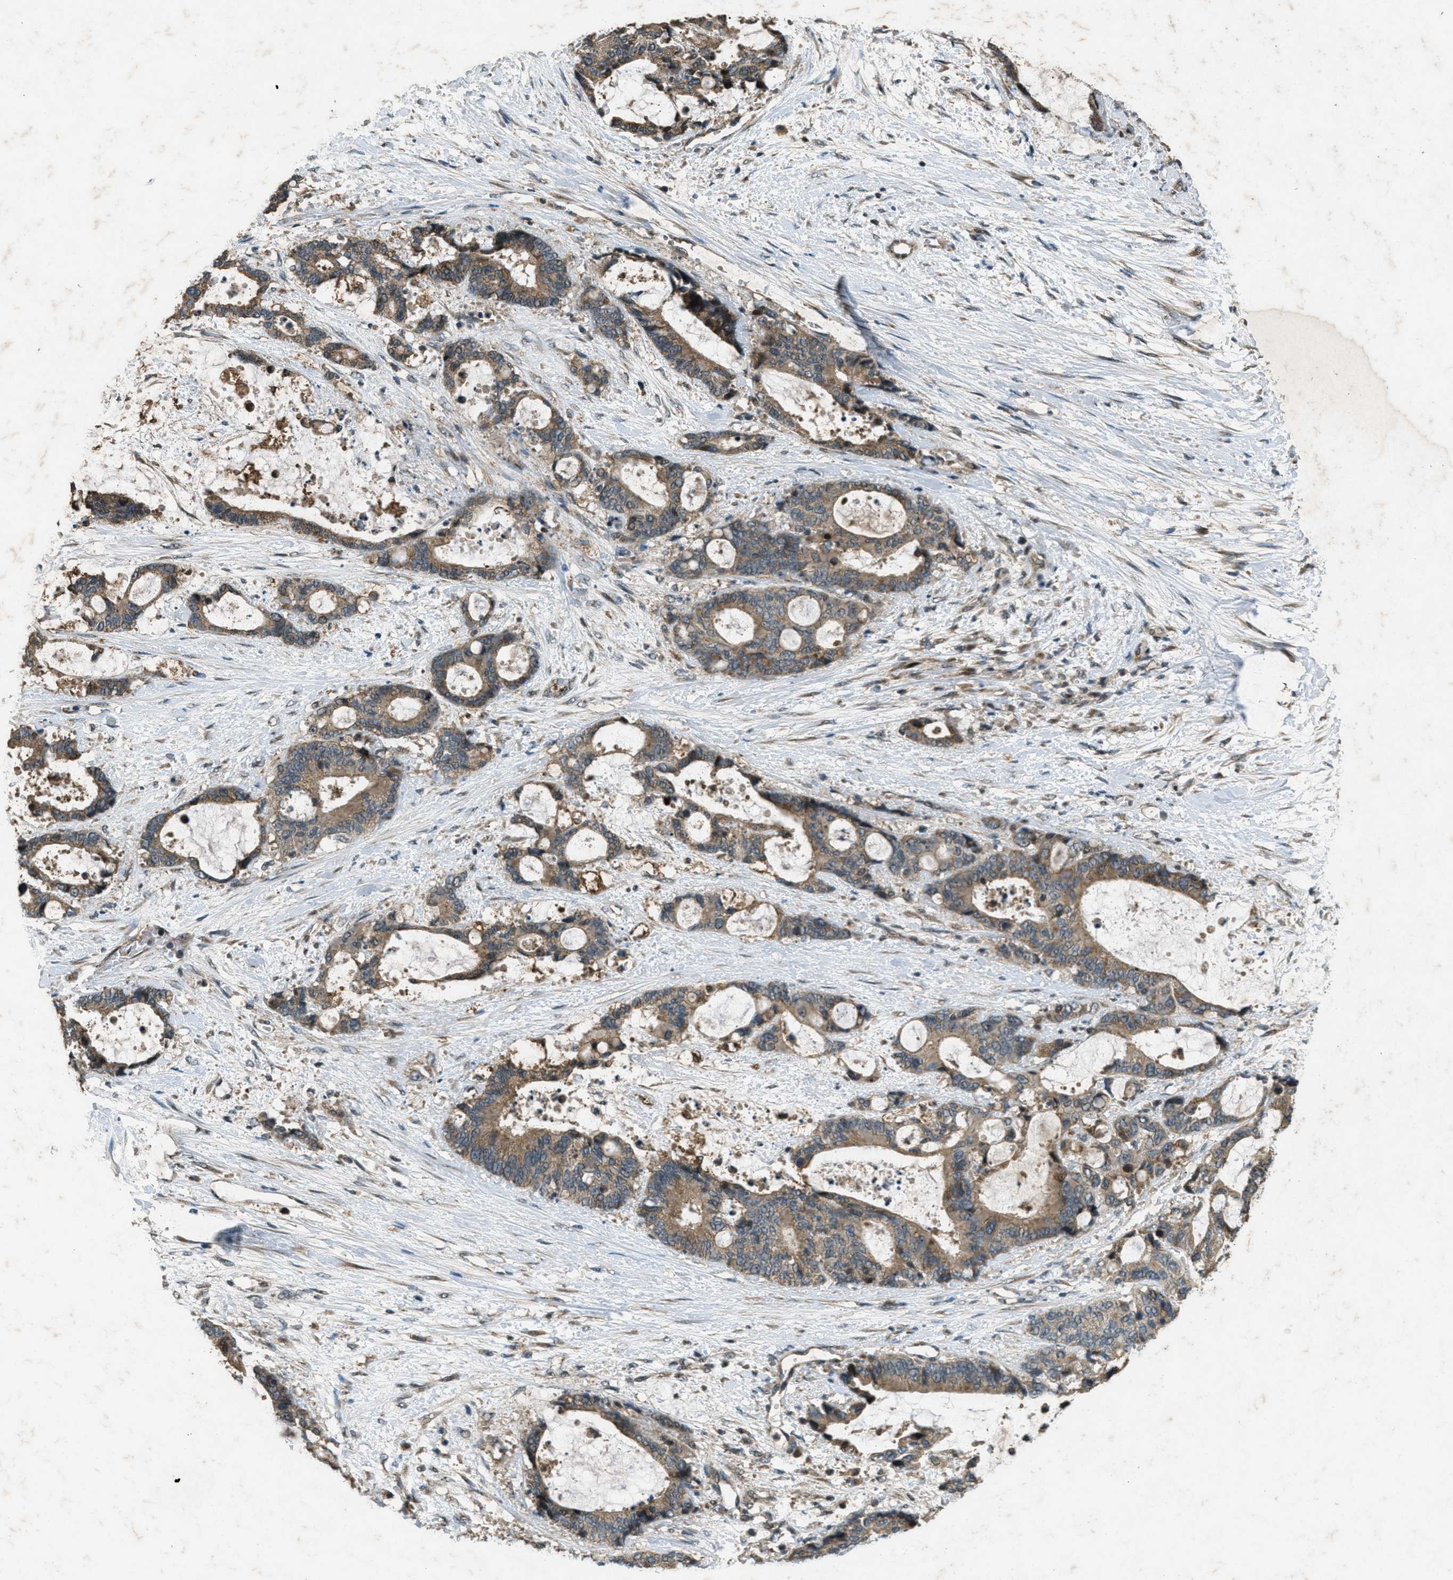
{"staining": {"intensity": "moderate", "quantity": ">75%", "location": "cytoplasmic/membranous"}, "tissue": "liver cancer", "cell_type": "Tumor cells", "image_type": "cancer", "snomed": [{"axis": "morphology", "description": "Normal tissue, NOS"}, {"axis": "morphology", "description": "Cholangiocarcinoma"}, {"axis": "topography", "description": "Liver"}, {"axis": "topography", "description": "Peripheral nerve tissue"}], "caption": "Protein analysis of liver cancer (cholangiocarcinoma) tissue displays moderate cytoplasmic/membranous expression in about >75% of tumor cells.", "gene": "PPP1R15A", "patient": {"sex": "female", "age": 73}}